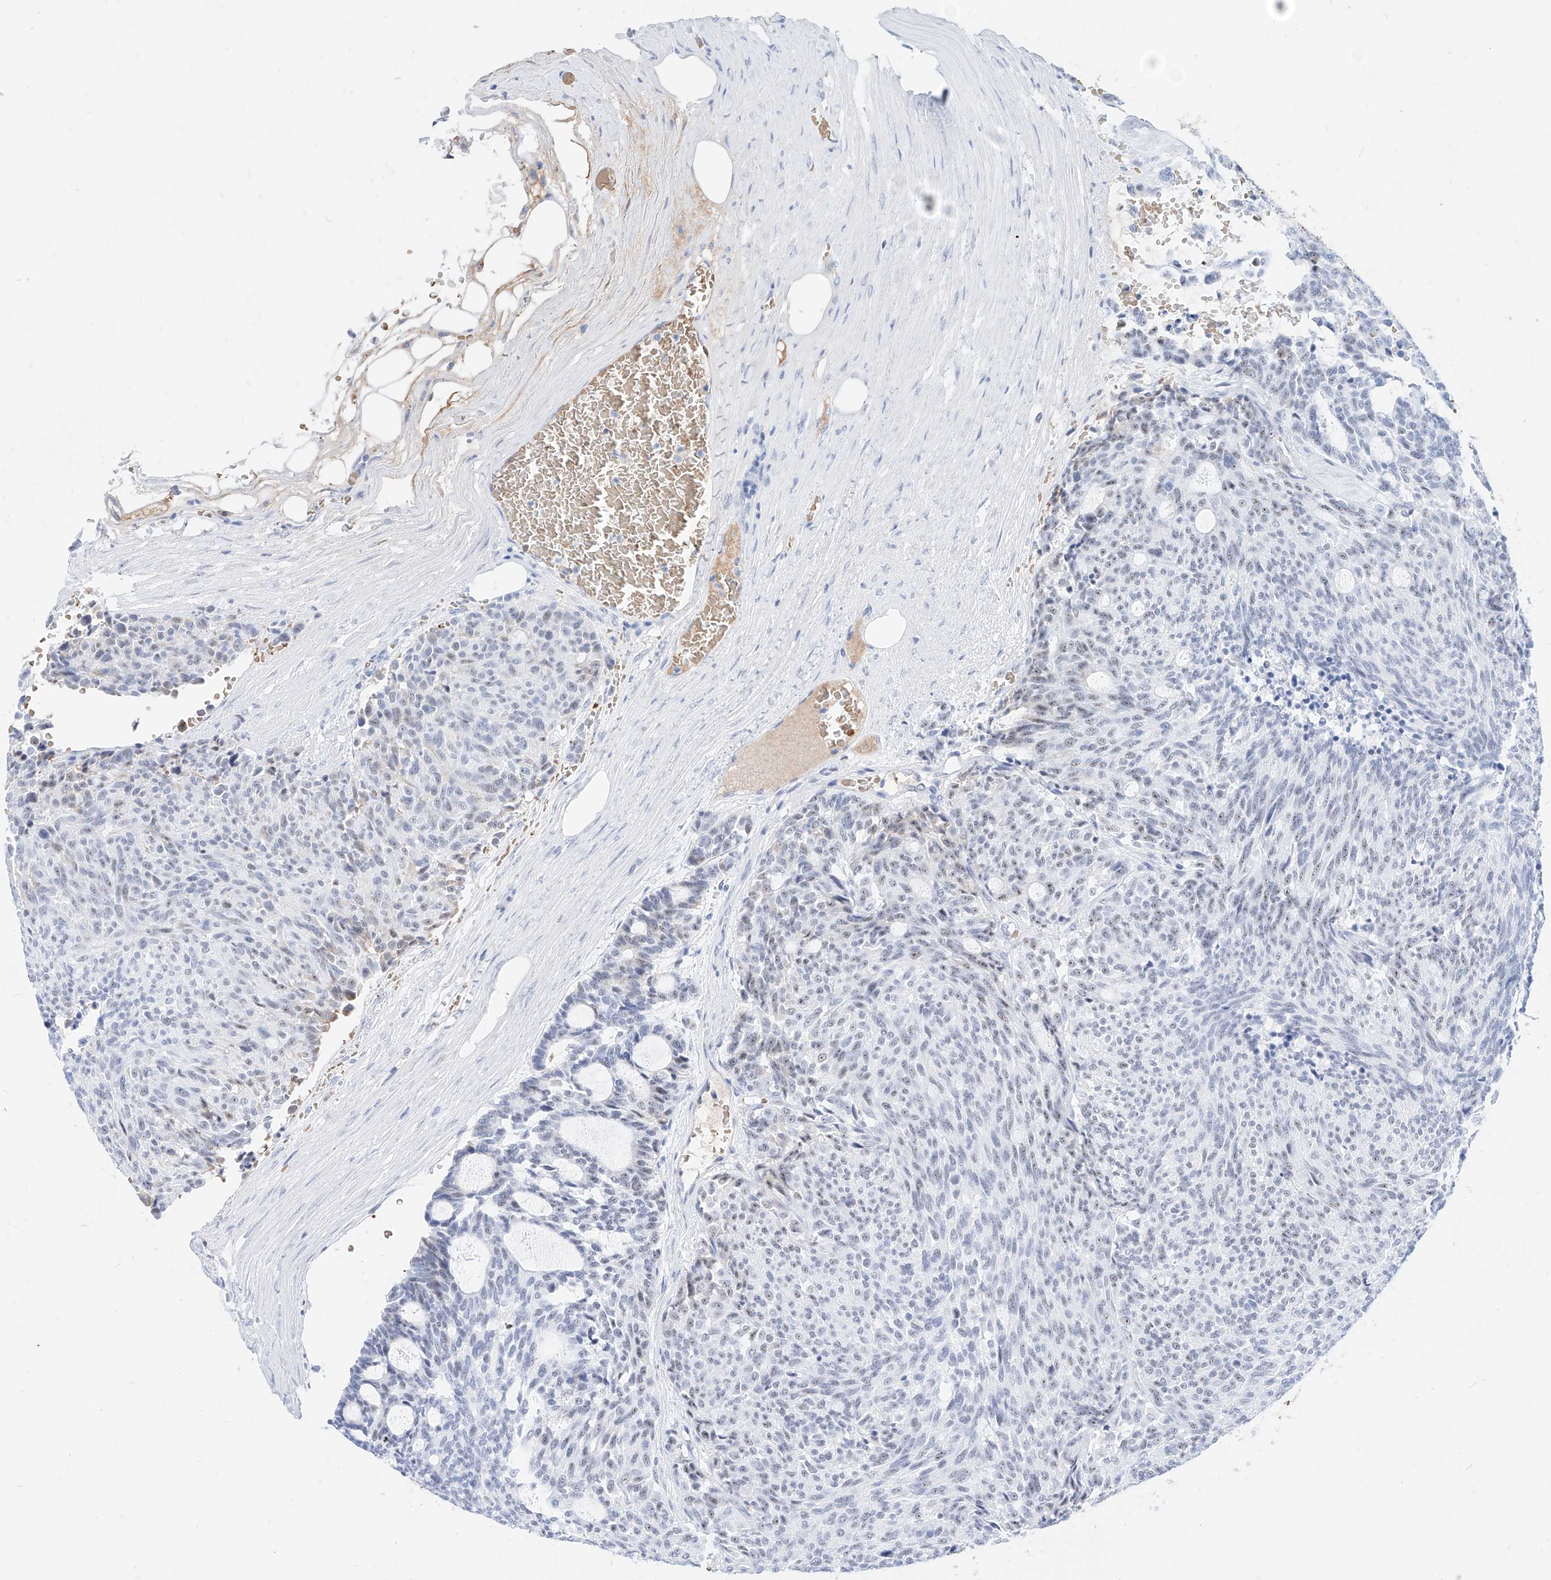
{"staining": {"intensity": "negative", "quantity": "none", "location": "none"}, "tissue": "carcinoid", "cell_type": "Tumor cells", "image_type": "cancer", "snomed": [{"axis": "morphology", "description": "Carcinoid, malignant, NOS"}, {"axis": "topography", "description": "Pancreas"}], "caption": "IHC of human carcinoid displays no expression in tumor cells. (Stains: DAB (3,3'-diaminobenzidine) IHC with hematoxylin counter stain, Microscopy: brightfield microscopy at high magnification).", "gene": "ZFP42", "patient": {"sex": "female", "age": 54}}